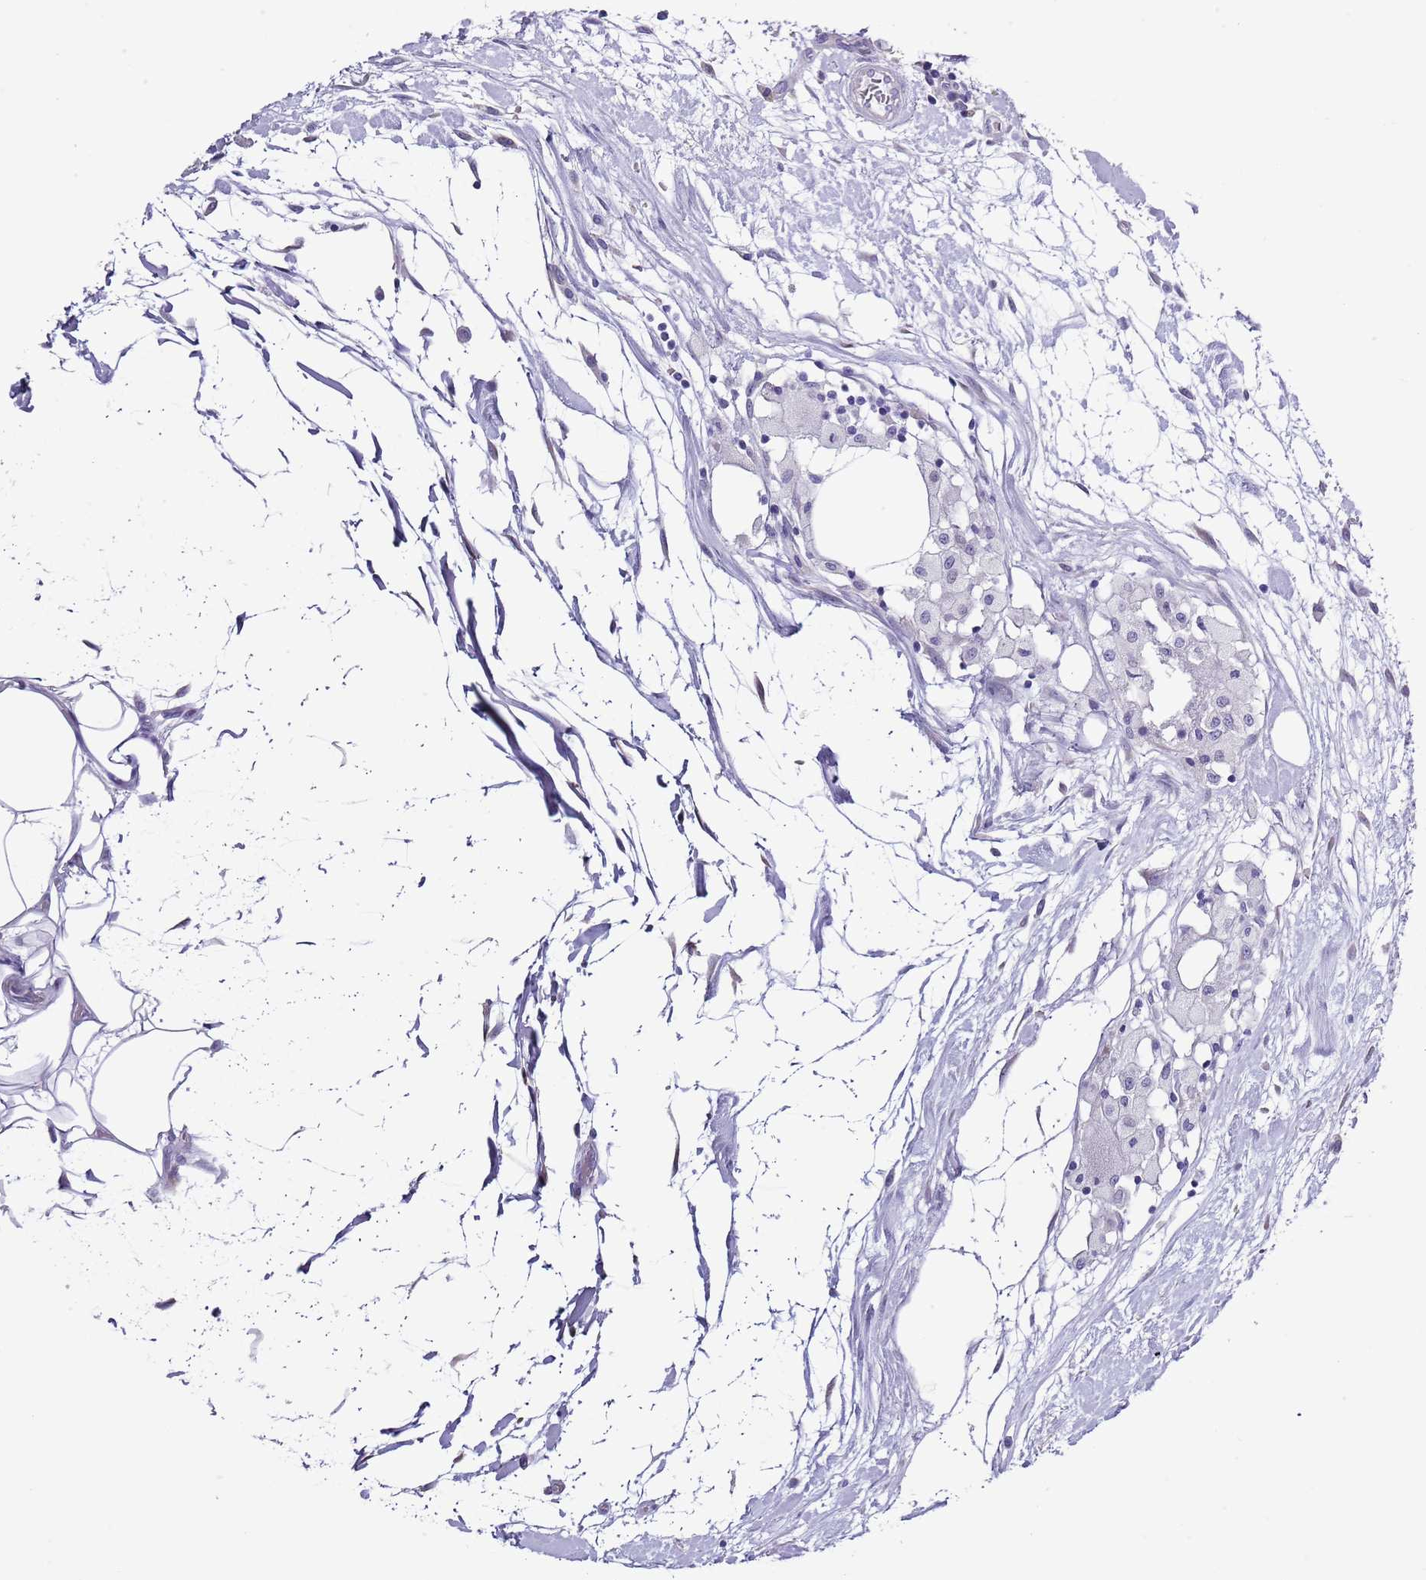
{"staining": {"intensity": "negative", "quantity": "none", "location": "none"}, "tissue": "breast cancer", "cell_type": "Tumor cells", "image_type": "cancer", "snomed": [{"axis": "morphology", "description": "Duct carcinoma"}, {"axis": "topography", "description": "Breast"}], "caption": "Breast cancer (infiltrating ductal carcinoma) was stained to show a protein in brown. There is no significant expression in tumor cells.", "gene": "ZFP2", "patient": {"sex": "female", "age": 55}}